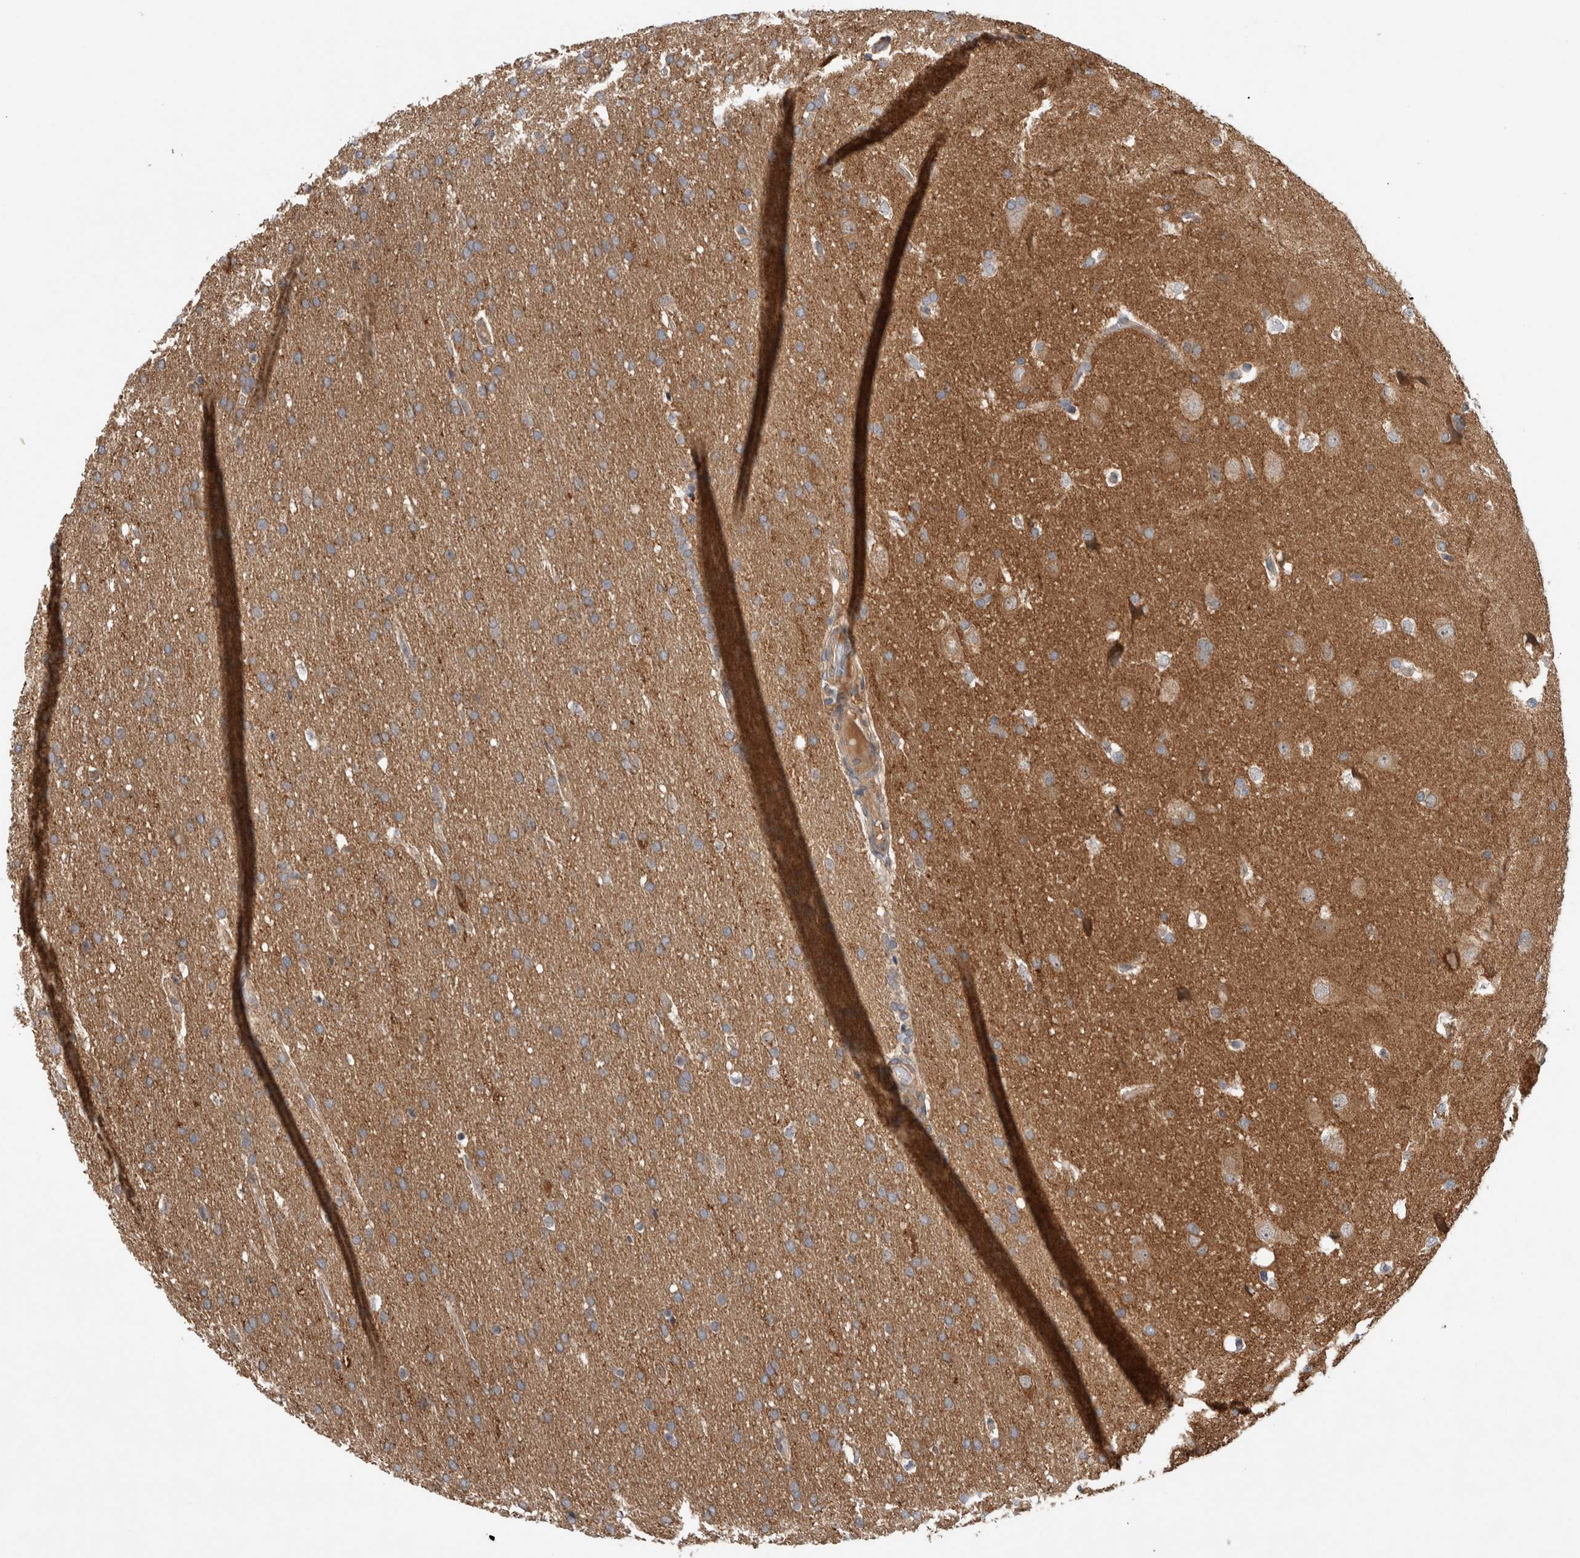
{"staining": {"intensity": "weak", "quantity": ">75%", "location": "cytoplasmic/membranous"}, "tissue": "glioma", "cell_type": "Tumor cells", "image_type": "cancer", "snomed": [{"axis": "morphology", "description": "Glioma, malignant, Low grade"}, {"axis": "topography", "description": "Brain"}], "caption": "The micrograph reveals immunohistochemical staining of glioma. There is weak cytoplasmic/membranous staining is appreciated in about >75% of tumor cells.", "gene": "ADGRL3", "patient": {"sex": "female", "age": 37}}